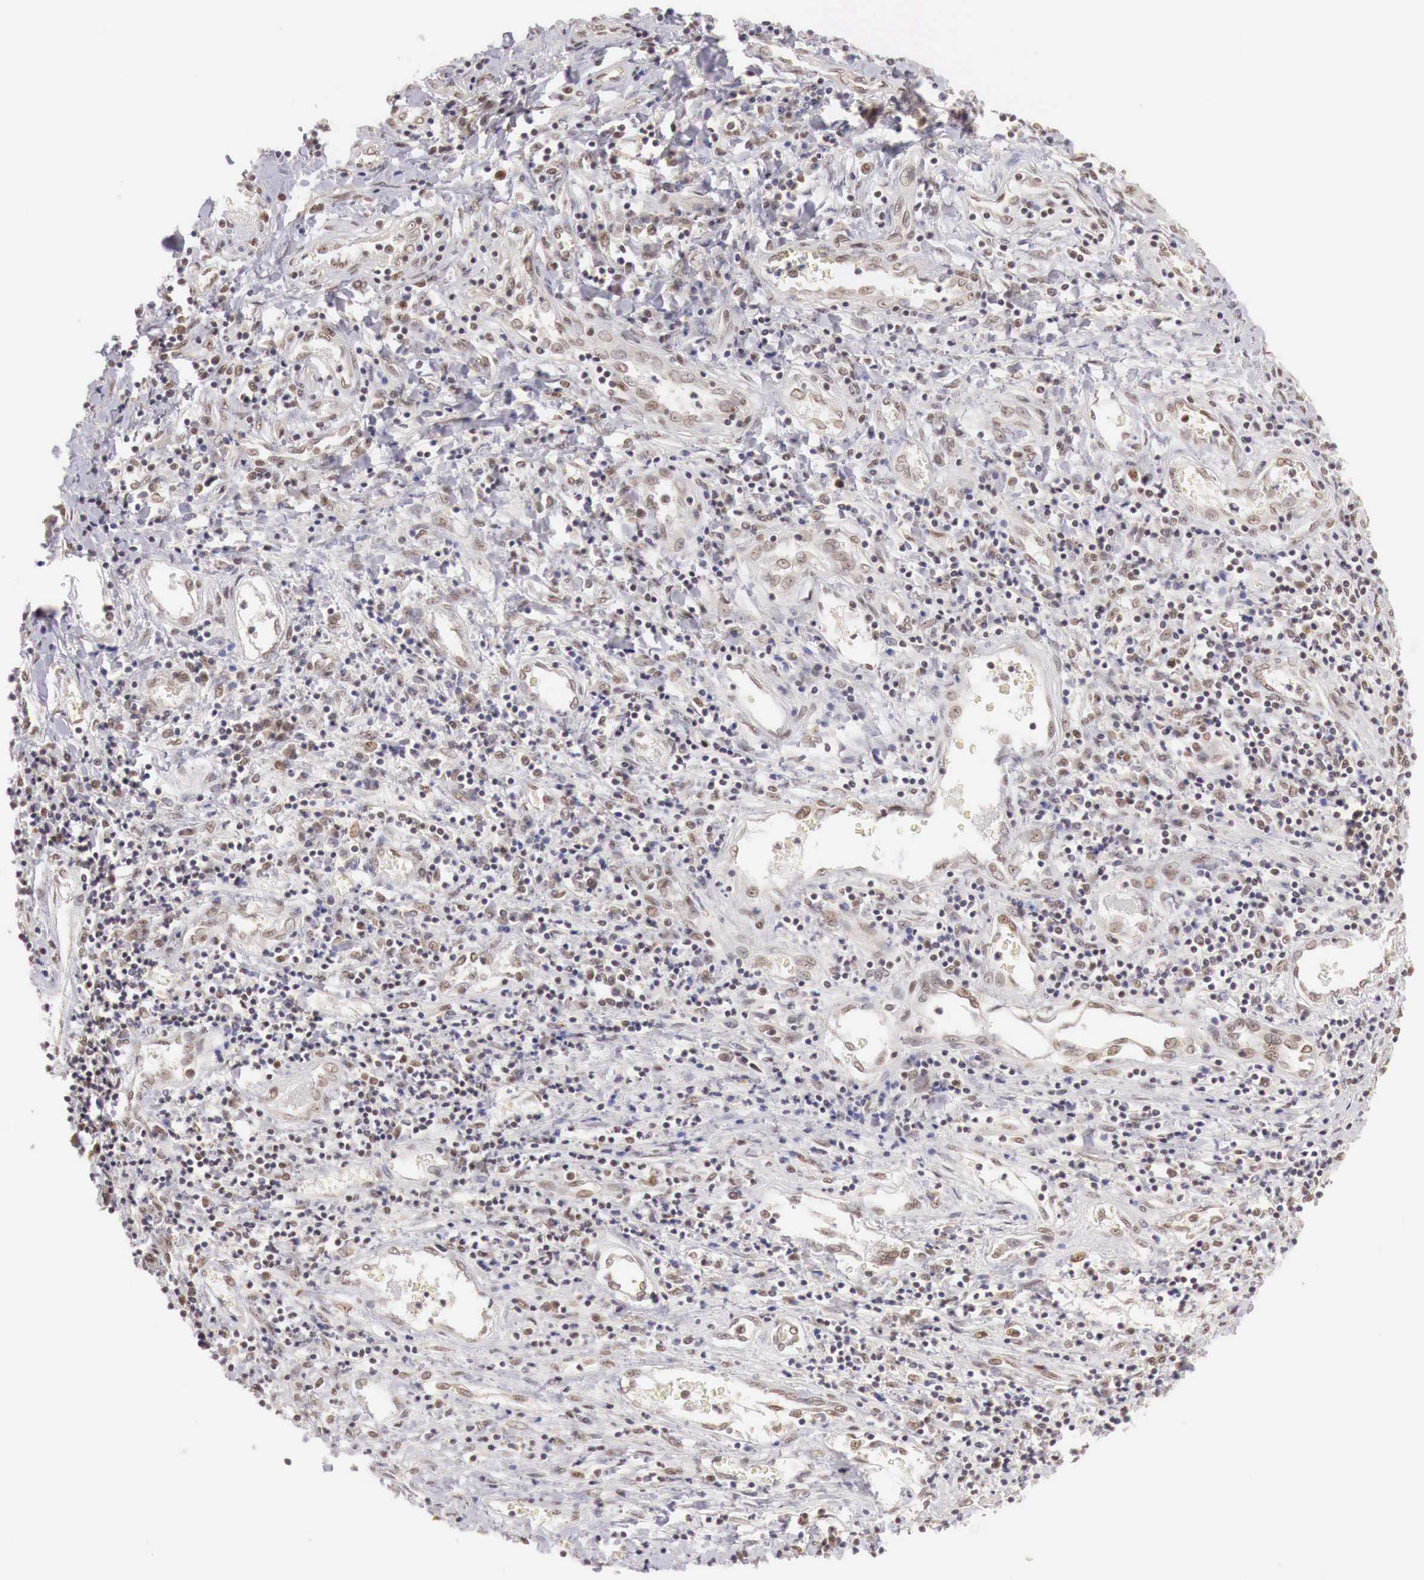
{"staining": {"intensity": "weak", "quantity": "25%-75%", "location": "cytoplasmic/membranous,nuclear"}, "tissue": "liver cancer", "cell_type": "Tumor cells", "image_type": "cancer", "snomed": [{"axis": "morphology", "description": "Carcinoma, Hepatocellular, NOS"}, {"axis": "topography", "description": "Liver"}], "caption": "This micrograph exhibits liver cancer (hepatocellular carcinoma) stained with immunohistochemistry to label a protein in brown. The cytoplasmic/membranous and nuclear of tumor cells show weak positivity for the protein. Nuclei are counter-stained blue.", "gene": "GPKOW", "patient": {"sex": "male", "age": 24}}